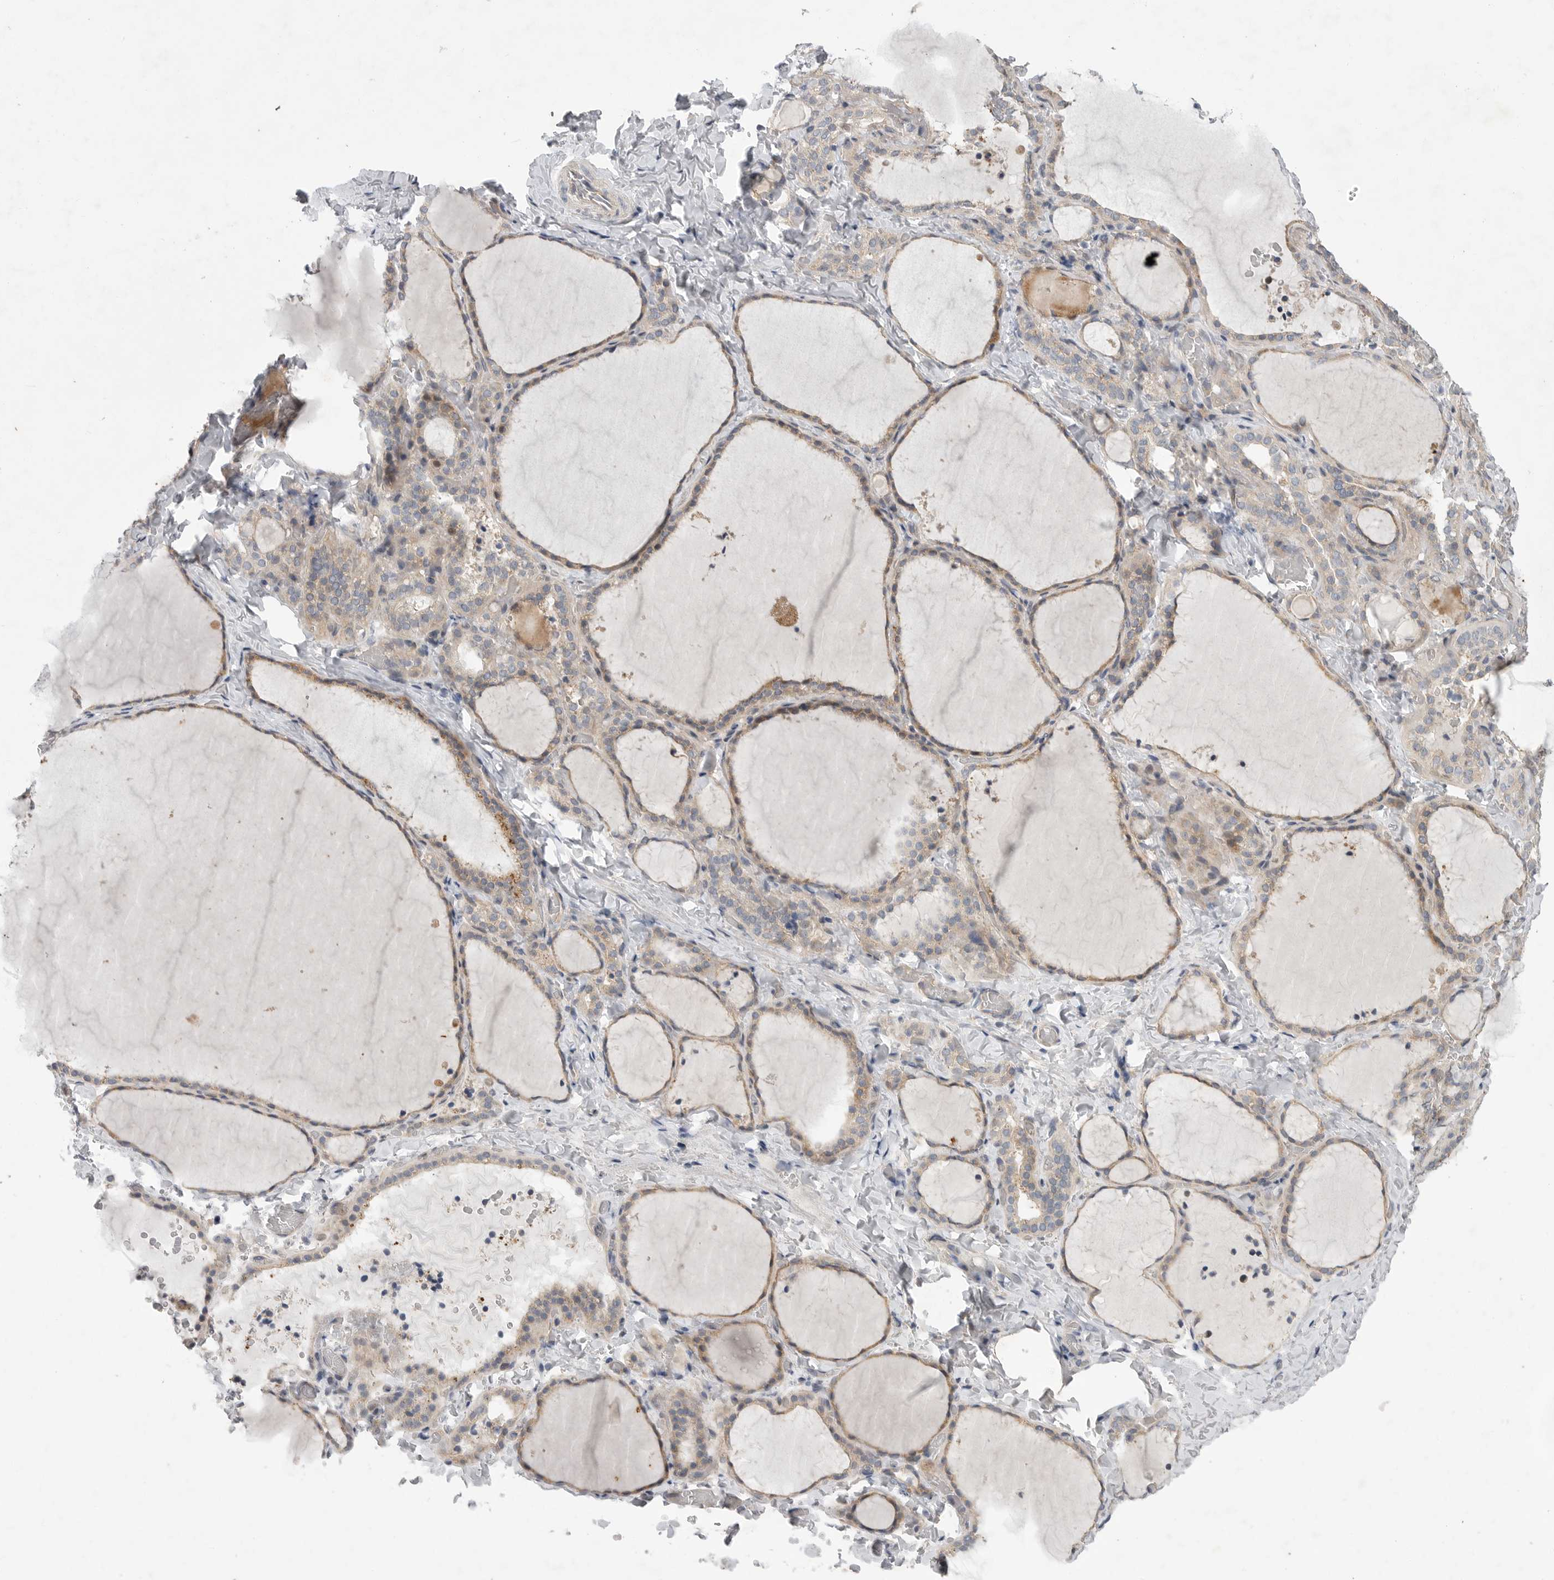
{"staining": {"intensity": "weak", "quantity": ">75%", "location": "cytoplasmic/membranous"}, "tissue": "thyroid gland", "cell_type": "Glandular cells", "image_type": "normal", "snomed": [{"axis": "morphology", "description": "Normal tissue, NOS"}, {"axis": "topography", "description": "Thyroid gland"}], "caption": "This is a photomicrograph of immunohistochemistry staining of unremarkable thyroid gland, which shows weak expression in the cytoplasmic/membranous of glandular cells.", "gene": "FBXO43", "patient": {"sex": "female", "age": 22}}